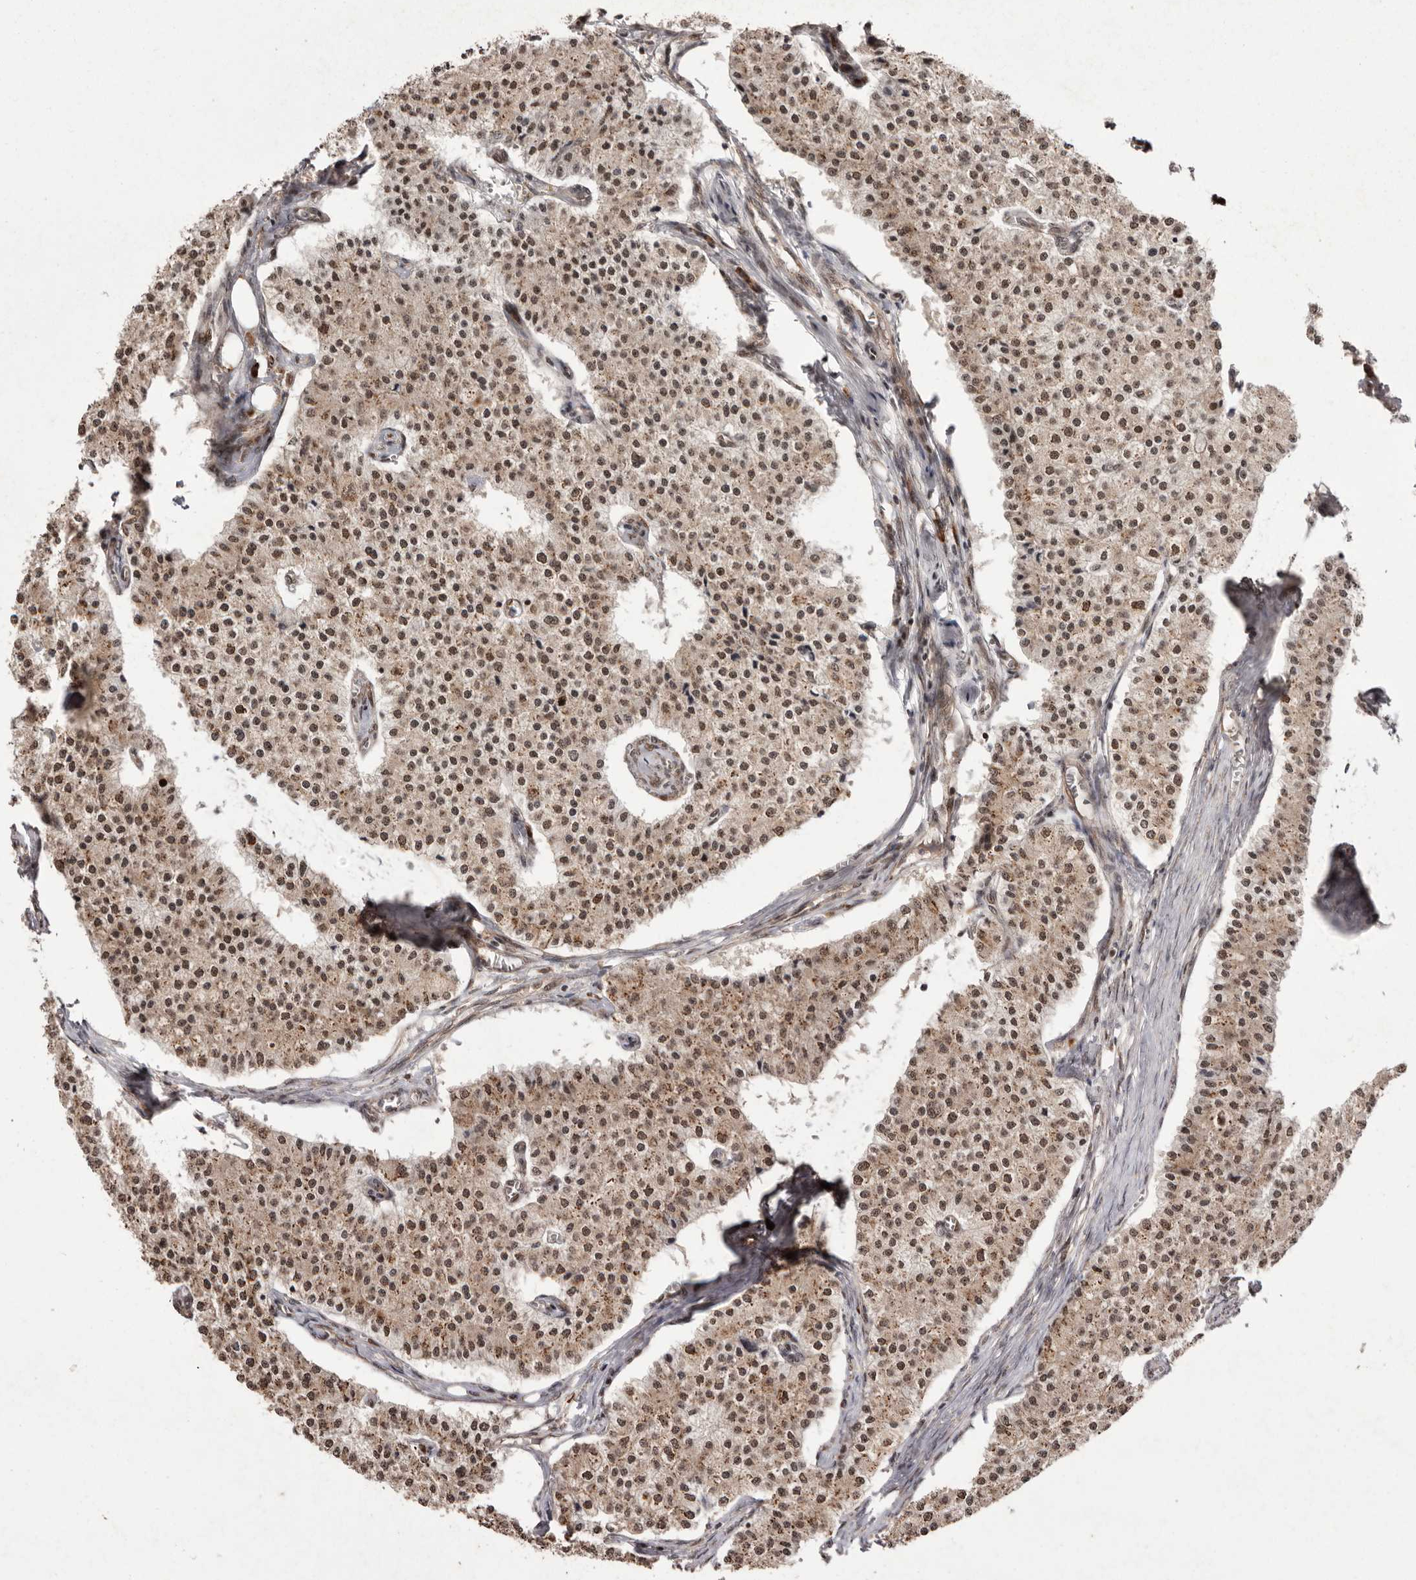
{"staining": {"intensity": "moderate", "quantity": ">75%", "location": "cytoplasmic/membranous,nuclear"}, "tissue": "carcinoid", "cell_type": "Tumor cells", "image_type": "cancer", "snomed": [{"axis": "morphology", "description": "Carcinoid, malignant, NOS"}, {"axis": "topography", "description": "Colon"}], "caption": "Immunohistochemical staining of human carcinoid demonstrates medium levels of moderate cytoplasmic/membranous and nuclear protein staining in approximately >75% of tumor cells.", "gene": "LRGUK", "patient": {"sex": "female", "age": 52}}